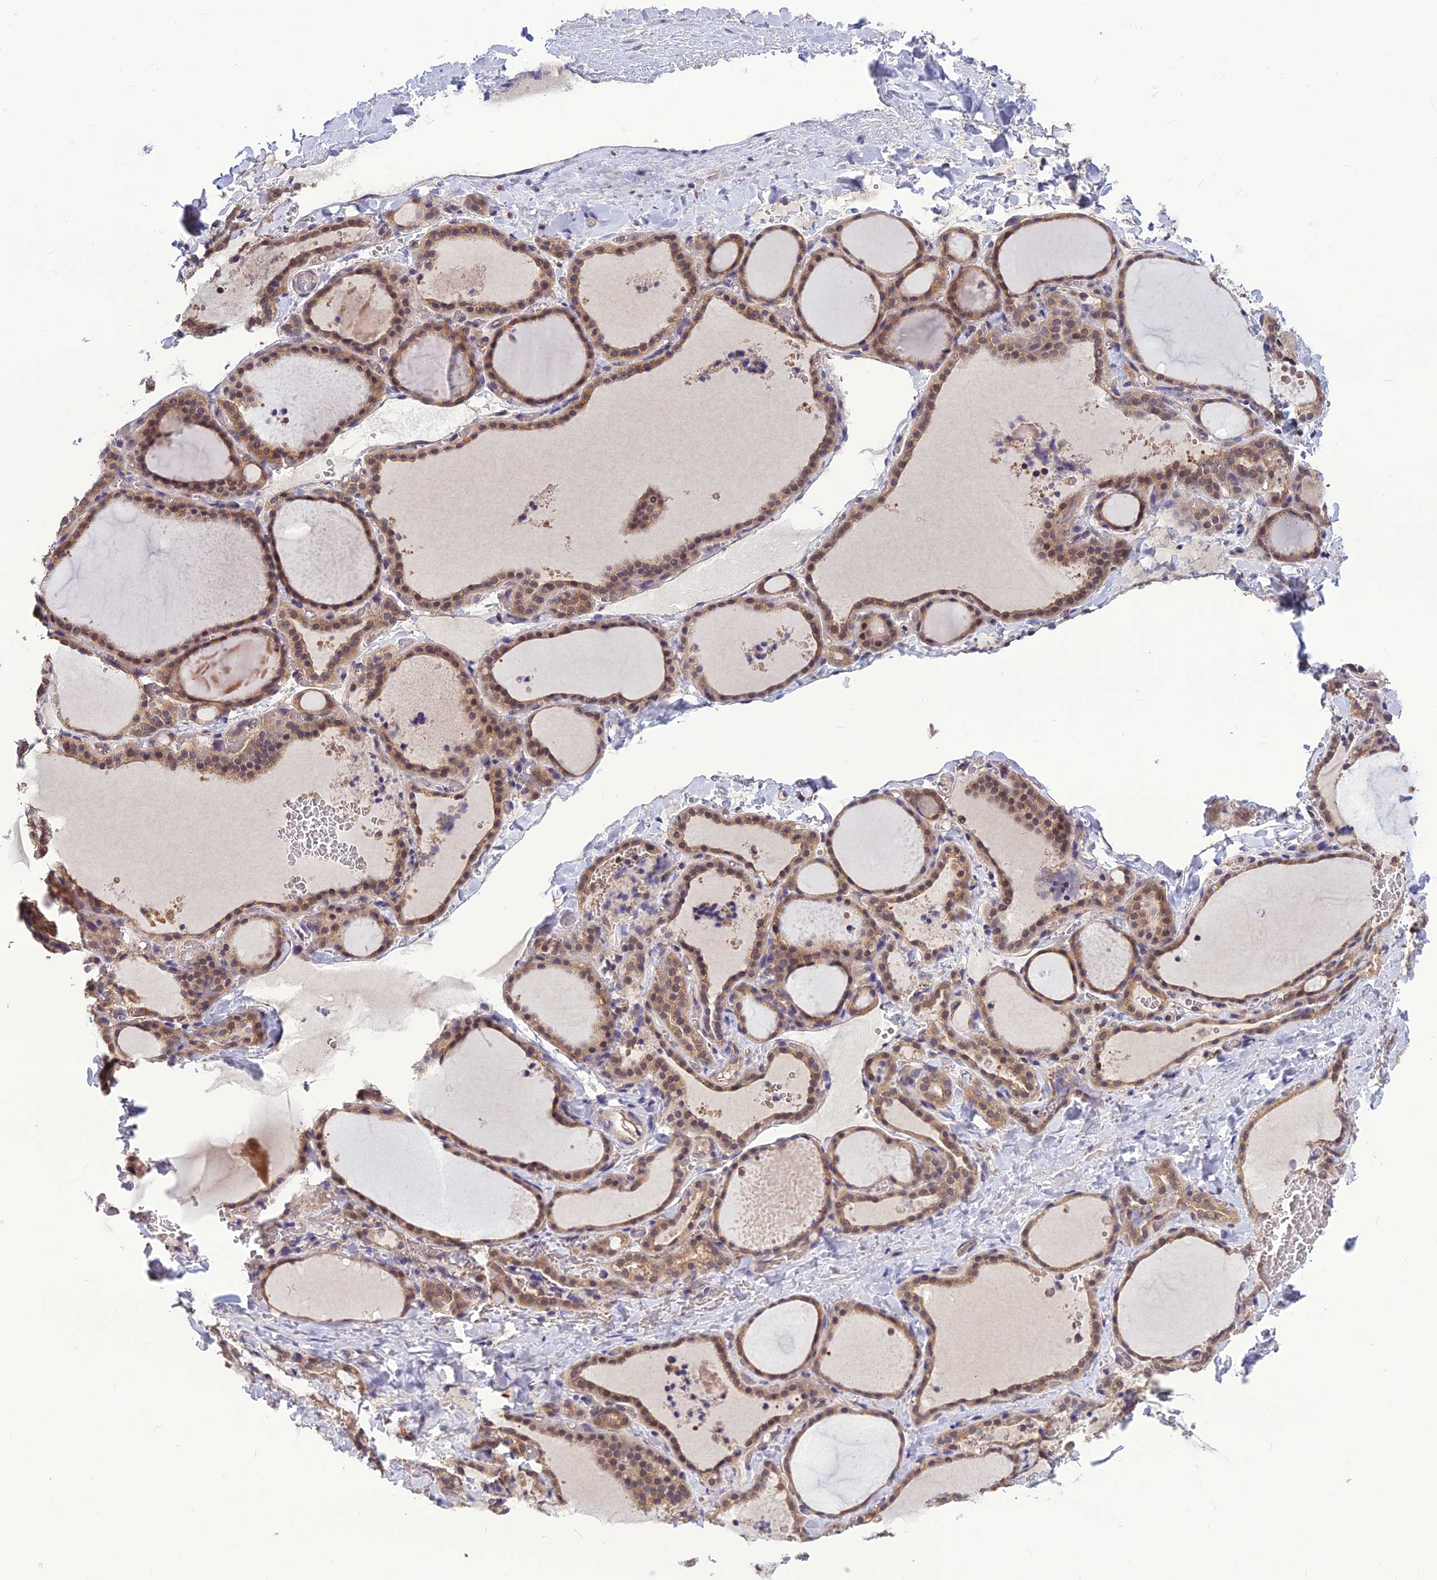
{"staining": {"intensity": "moderate", "quantity": ">75%", "location": "cytoplasmic/membranous"}, "tissue": "thyroid gland", "cell_type": "Glandular cells", "image_type": "normal", "snomed": [{"axis": "morphology", "description": "Normal tissue, NOS"}, {"axis": "topography", "description": "Thyroid gland"}], "caption": "Immunohistochemistry image of unremarkable human thyroid gland stained for a protein (brown), which demonstrates medium levels of moderate cytoplasmic/membranous positivity in about >75% of glandular cells.", "gene": "PSMF1", "patient": {"sex": "female", "age": 22}}